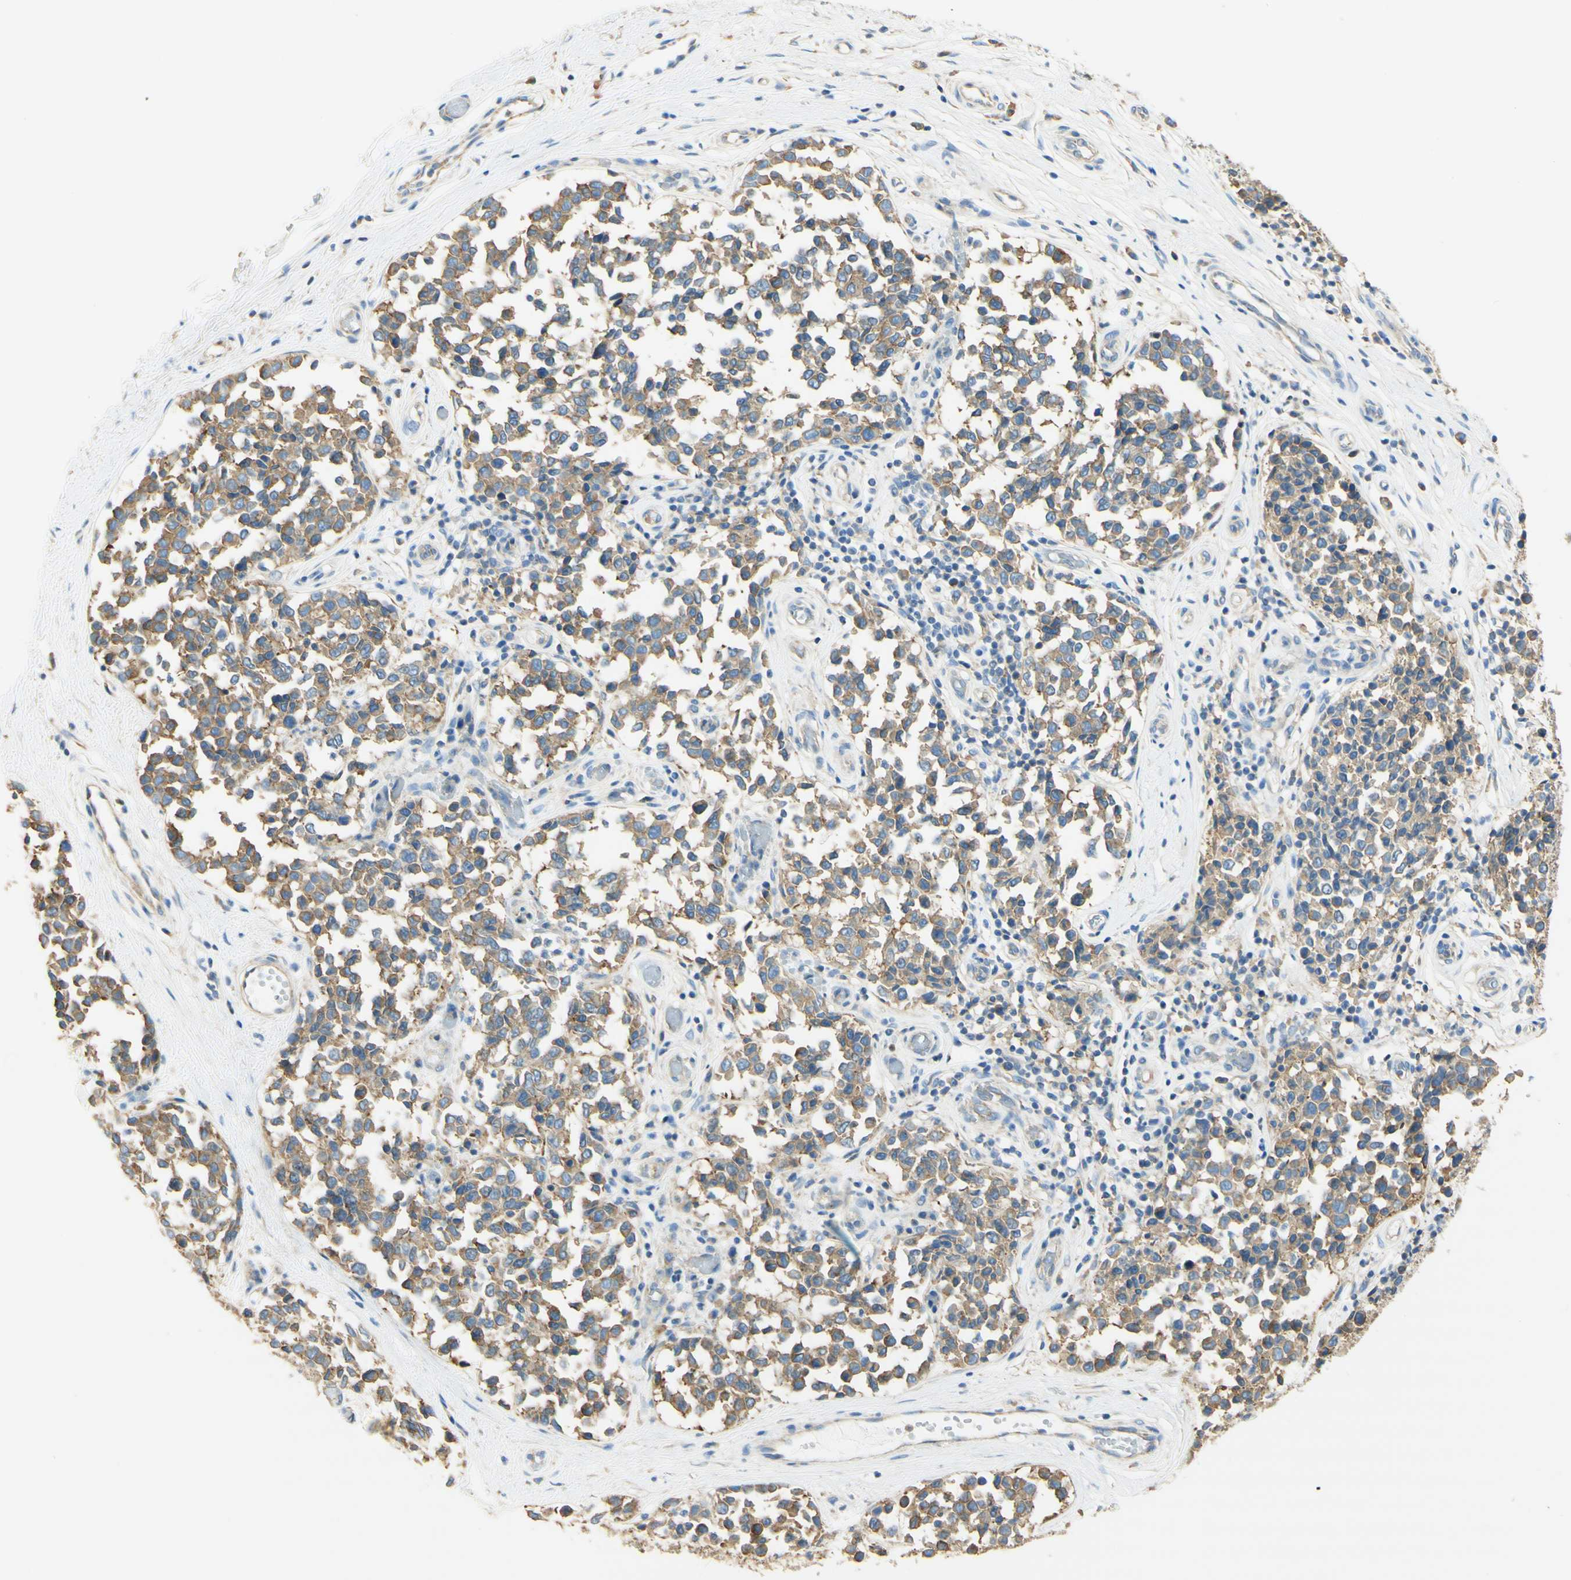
{"staining": {"intensity": "weak", "quantity": ">75%", "location": "cytoplasmic/membranous"}, "tissue": "melanoma", "cell_type": "Tumor cells", "image_type": "cancer", "snomed": [{"axis": "morphology", "description": "Malignant melanoma, NOS"}, {"axis": "topography", "description": "Skin"}], "caption": "A brown stain shows weak cytoplasmic/membranous expression of a protein in melanoma tumor cells.", "gene": "CLTC", "patient": {"sex": "female", "age": 64}}